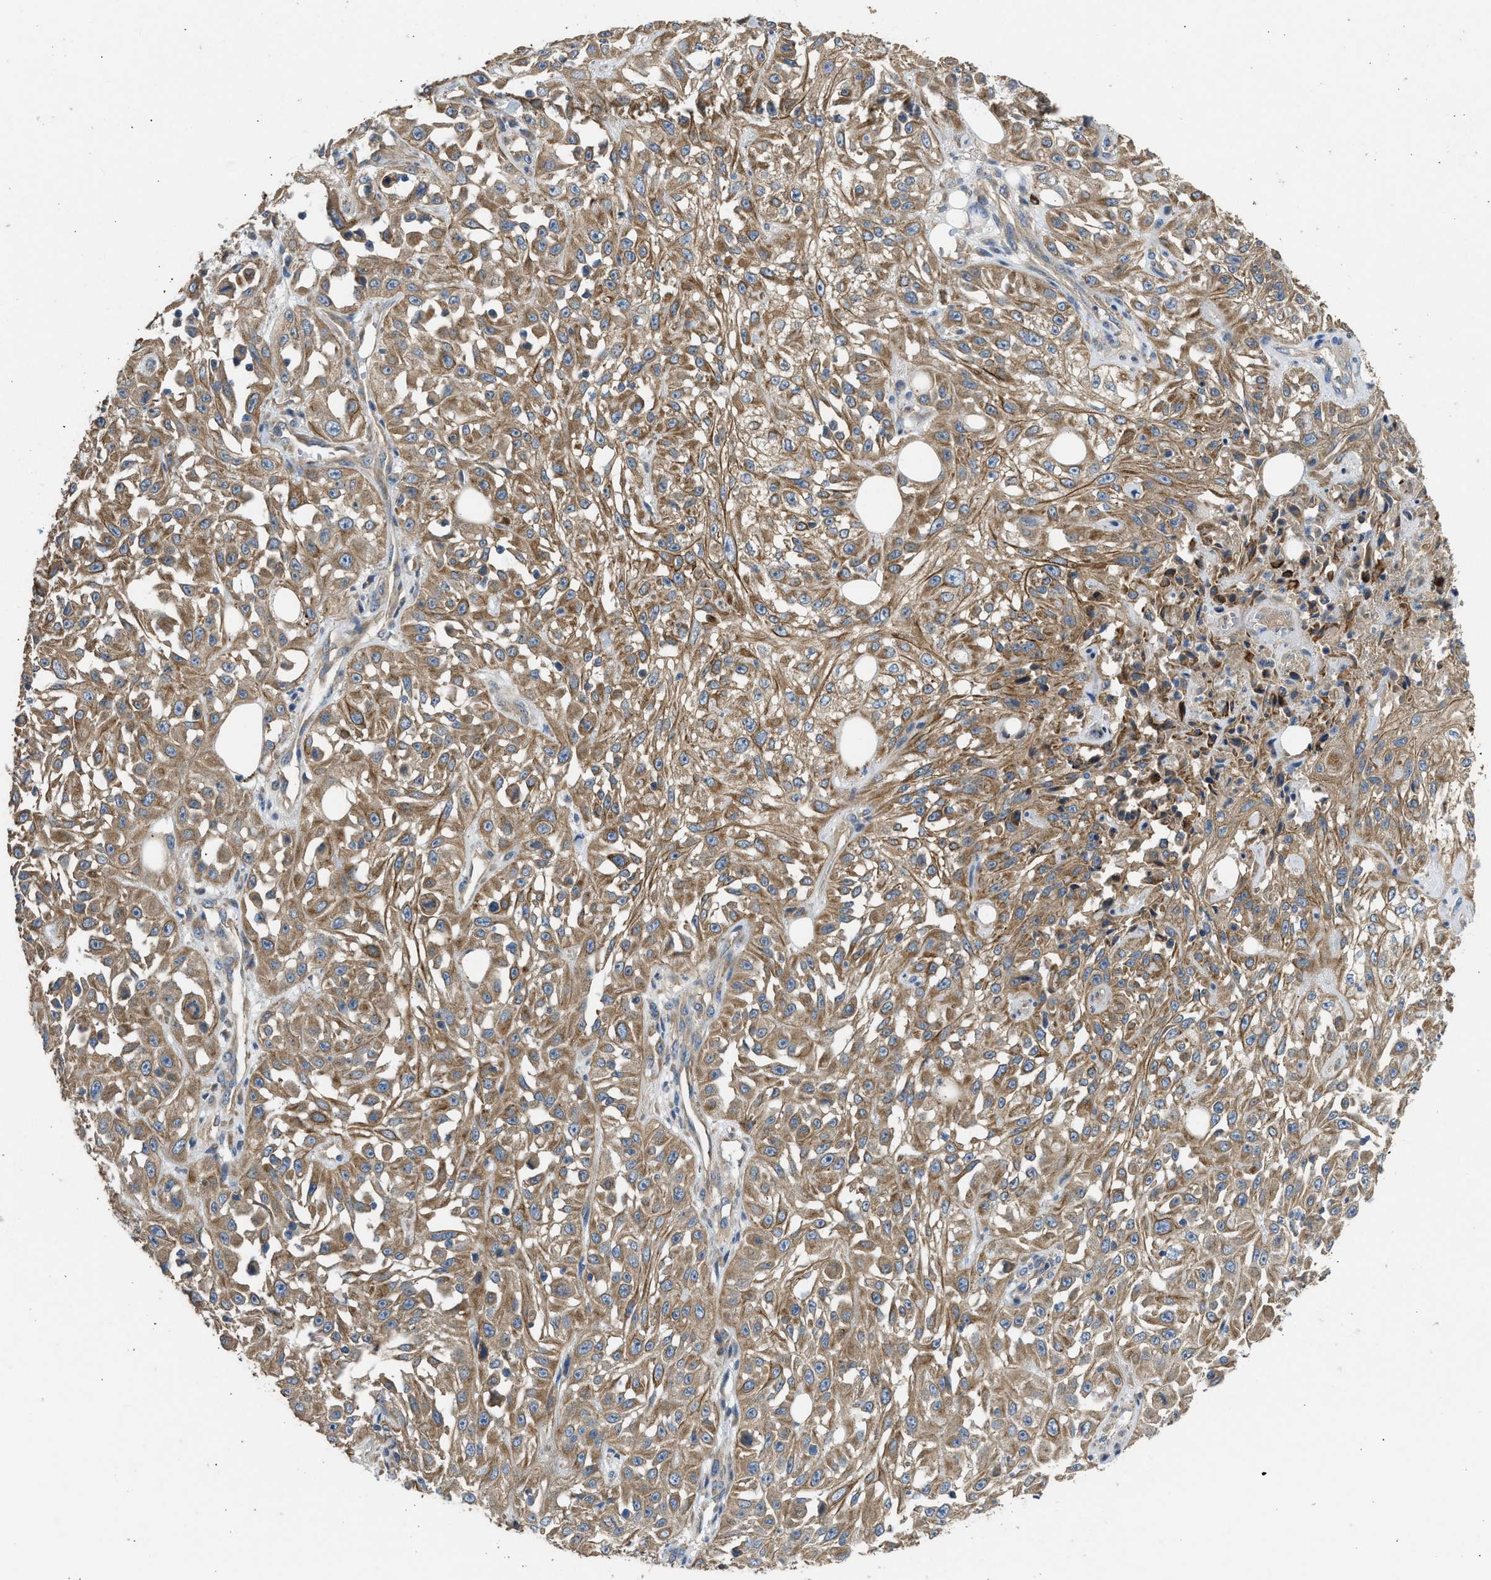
{"staining": {"intensity": "moderate", "quantity": ">75%", "location": "cytoplasmic/membranous"}, "tissue": "skin cancer", "cell_type": "Tumor cells", "image_type": "cancer", "snomed": [{"axis": "morphology", "description": "Squamous cell carcinoma, NOS"}, {"axis": "morphology", "description": "Squamous cell carcinoma, metastatic, NOS"}, {"axis": "topography", "description": "Skin"}, {"axis": "topography", "description": "Lymph node"}], "caption": "Protein staining of skin cancer tissue exhibits moderate cytoplasmic/membranous positivity in about >75% of tumor cells. (DAB = brown stain, brightfield microscopy at high magnification).", "gene": "CSRNP2", "patient": {"sex": "male", "age": 75}}